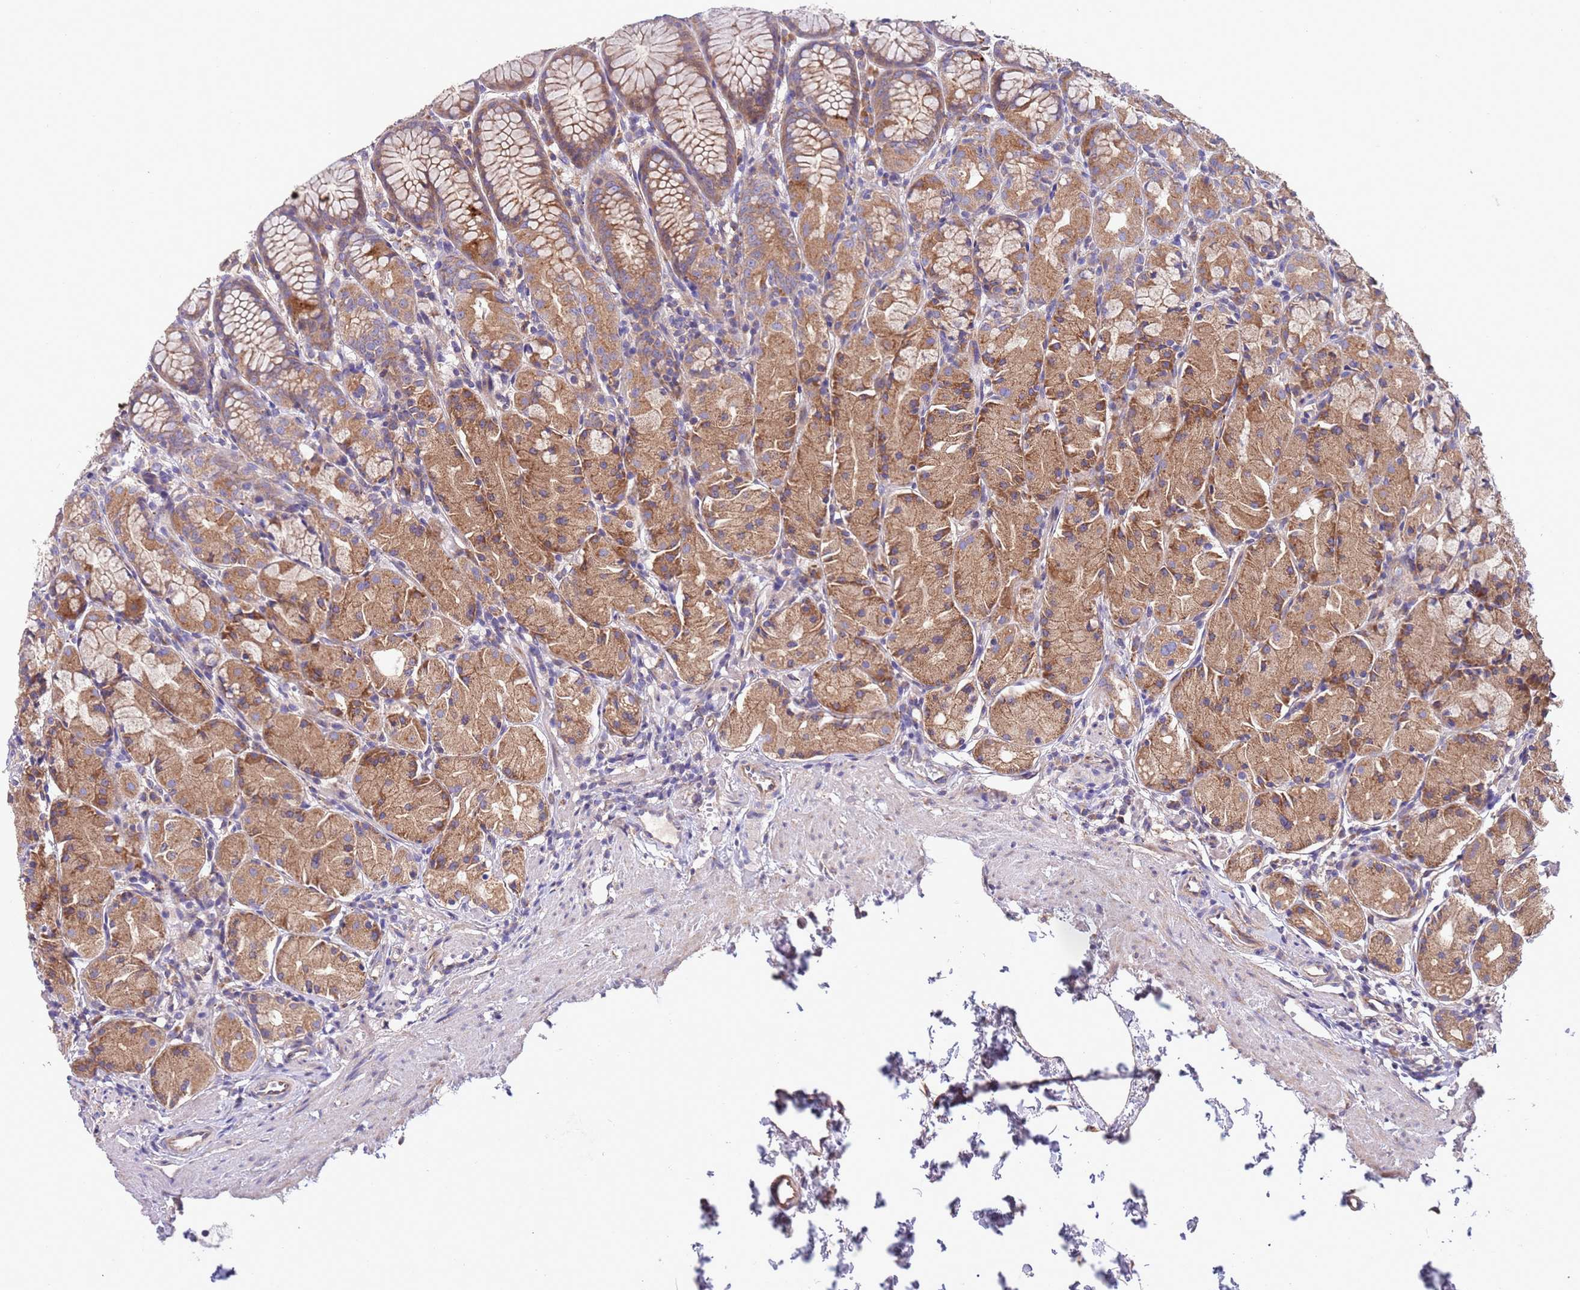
{"staining": {"intensity": "moderate", "quantity": ">75%", "location": "cytoplasmic/membranous"}, "tissue": "stomach", "cell_type": "Glandular cells", "image_type": "normal", "snomed": [{"axis": "morphology", "description": "Normal tissue, NOS"}, {"axis": "topography", "description": "Stomach, upper"}], "caption": "An IHC photomicrograph of benign tissue is shown. Protein staining in brown shows moderate cytoplasmic/membranous positivity in stomach within glandular cells.", "gene": "ARMCX6", "patient": {"sex": "male", "age": 47}}